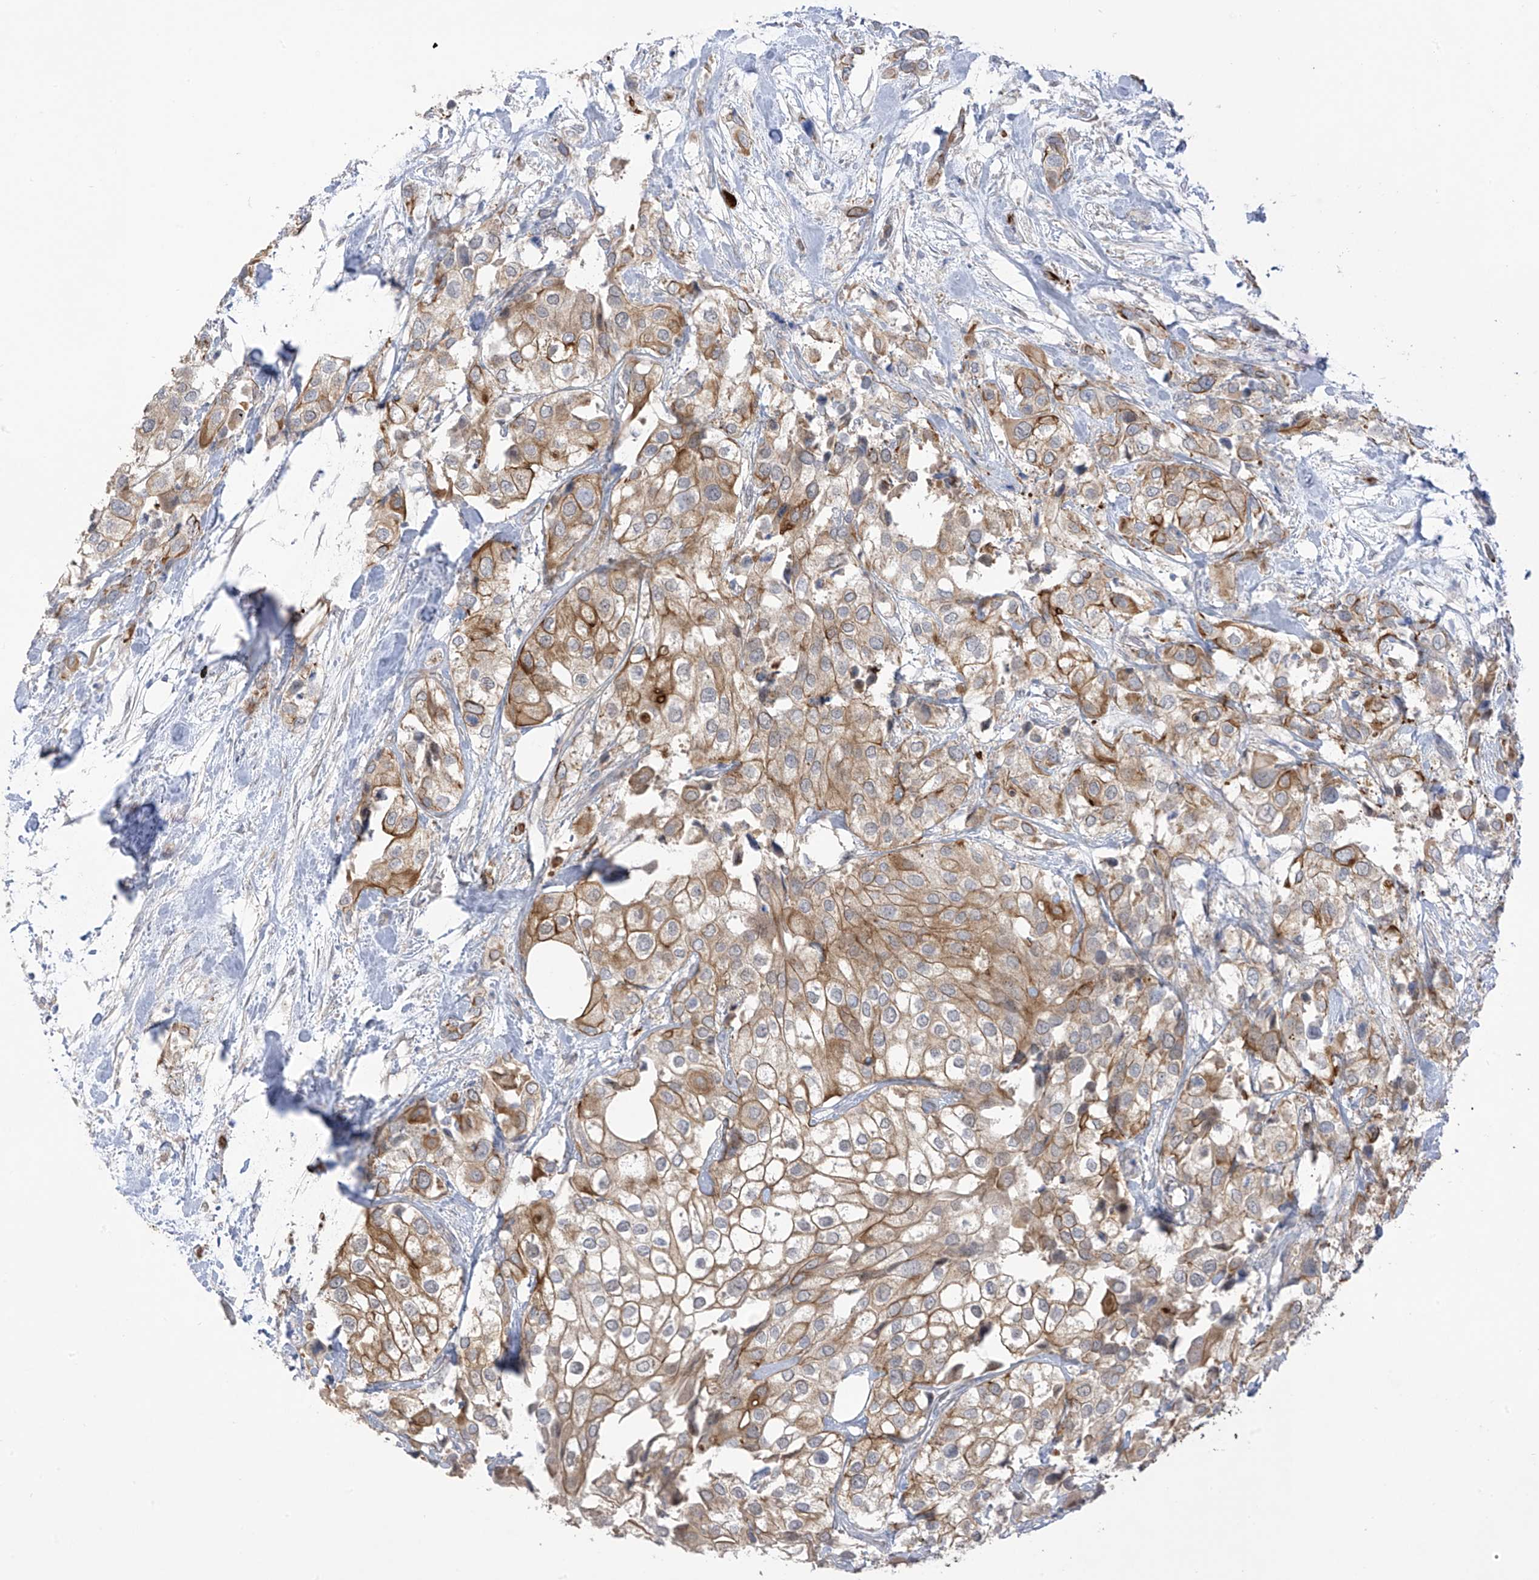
{"staining": {"intensity": "moderate", "quantity": ">75%", "location": "cytoplasmic/membranous"}, "tissue": "urothelial cancer", "cell_type": "Tumor cells", "image_type": "cancer", "snomed": [{"axis": "morphology", "description": "Urothelial carcinoma, High grade"}, {"axis": "topography", "description": "Urinary bladder"}], "caption": "This histopathology image shows IHC staining of urothelial carcinoma (high-grade), with medium moderate cytoplasmic/membranous staining in about >75% of tumor cells.", "gene": "EIPR1", "patient": {"sex": "male", "age": 64}}